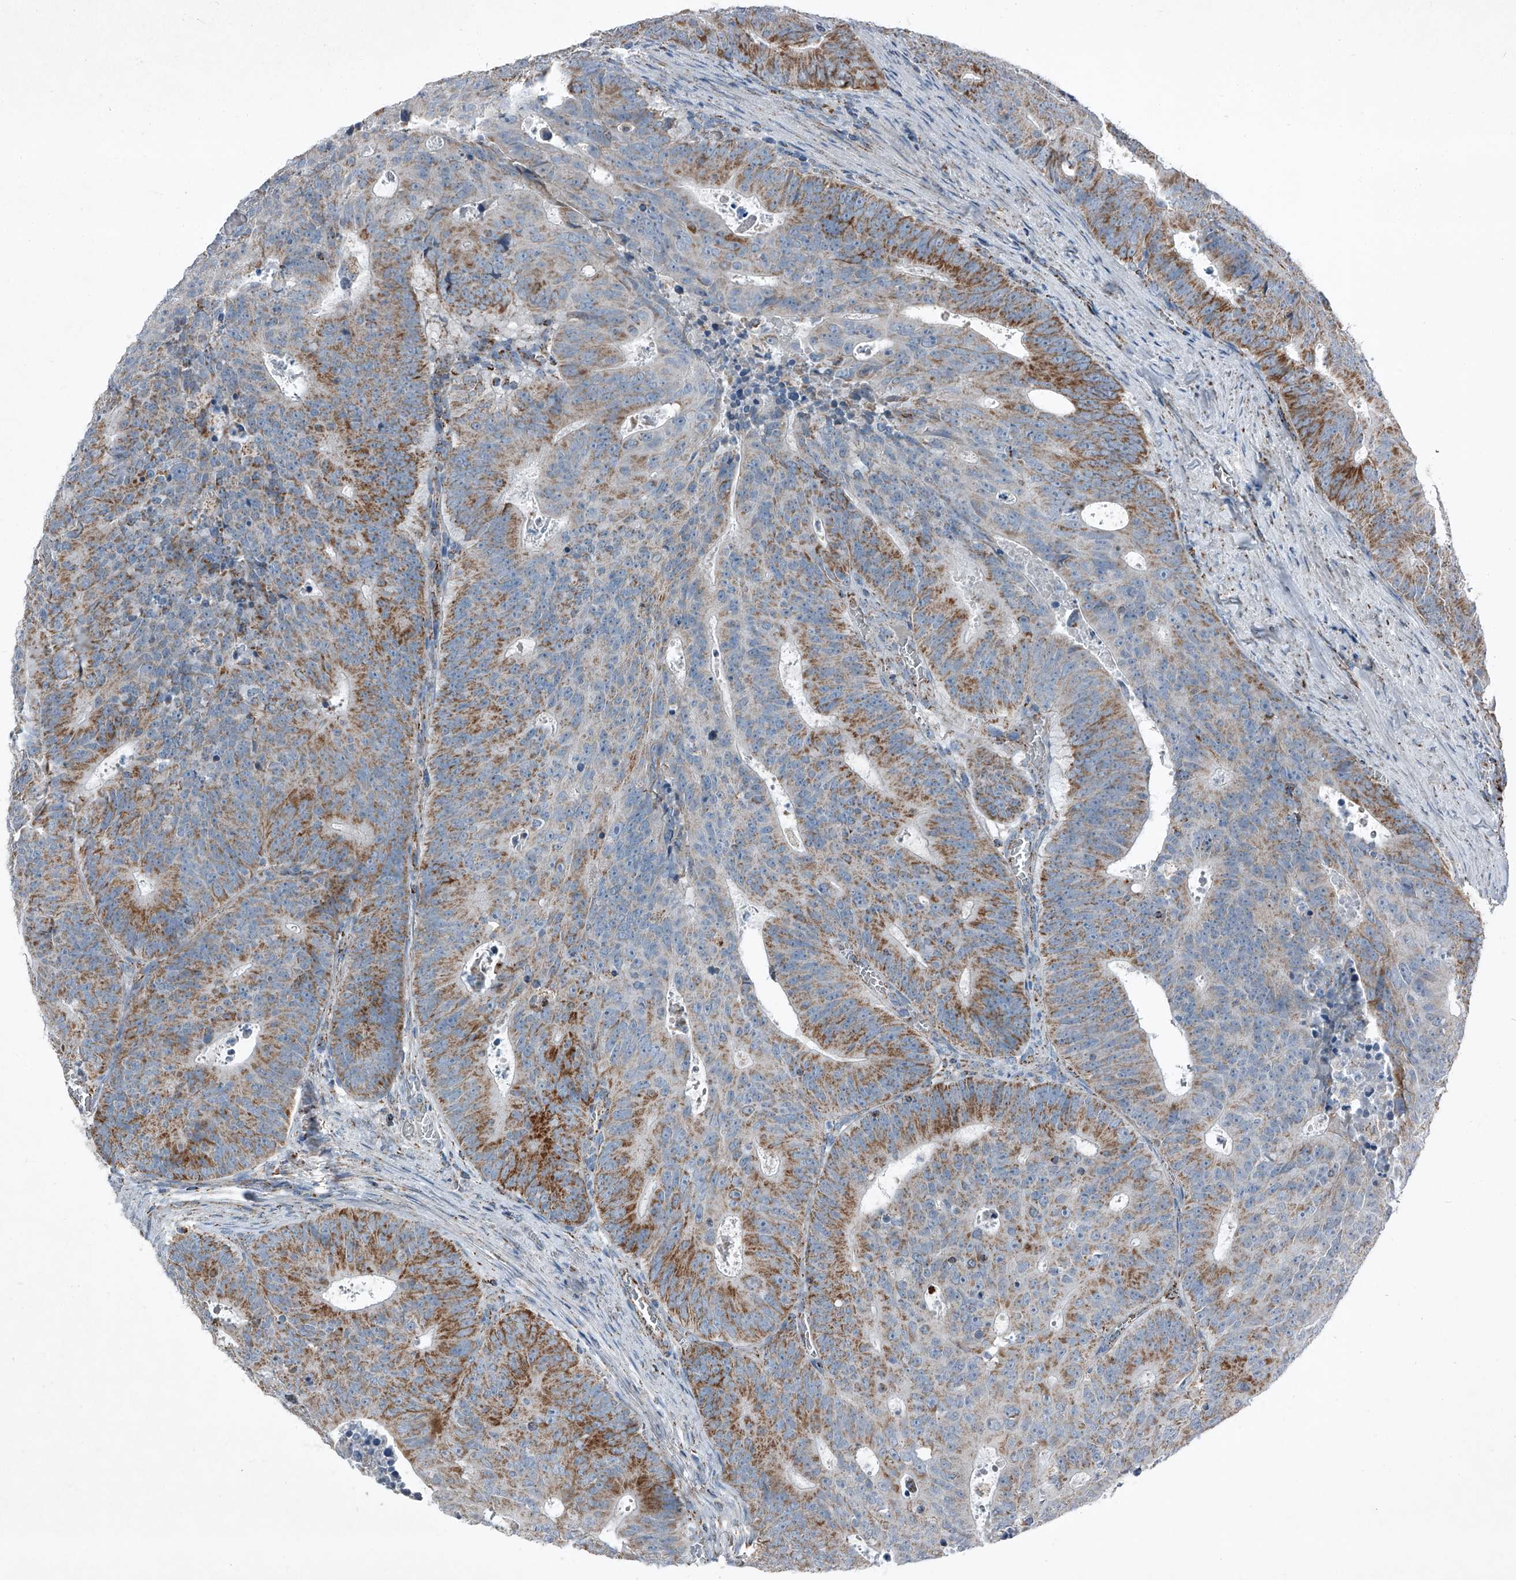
{"staining": {"intensity": "moderate", "quantity": "25%-75%", "location": "cytoplasmic/membranous"}, "tissue": "colorectal cancer", "cell_type": "Tumor cells", "image_type": "cancer", "snomed": [{"axis": "morphology", "description": "Adenocarcinoma, NOS"}, {"axis": "topography", "description": "Colon"}], "caption": "Approximately 25%-75% of tumor cells in human colorectal cancer (adenocarcinoma) exhibit moderate cytoplasmic/membranous protein expression as visualized by brown immunohistochemical staining.", "gene": "CHRNA7", "patient": {"sex": "male", "age": 87}}